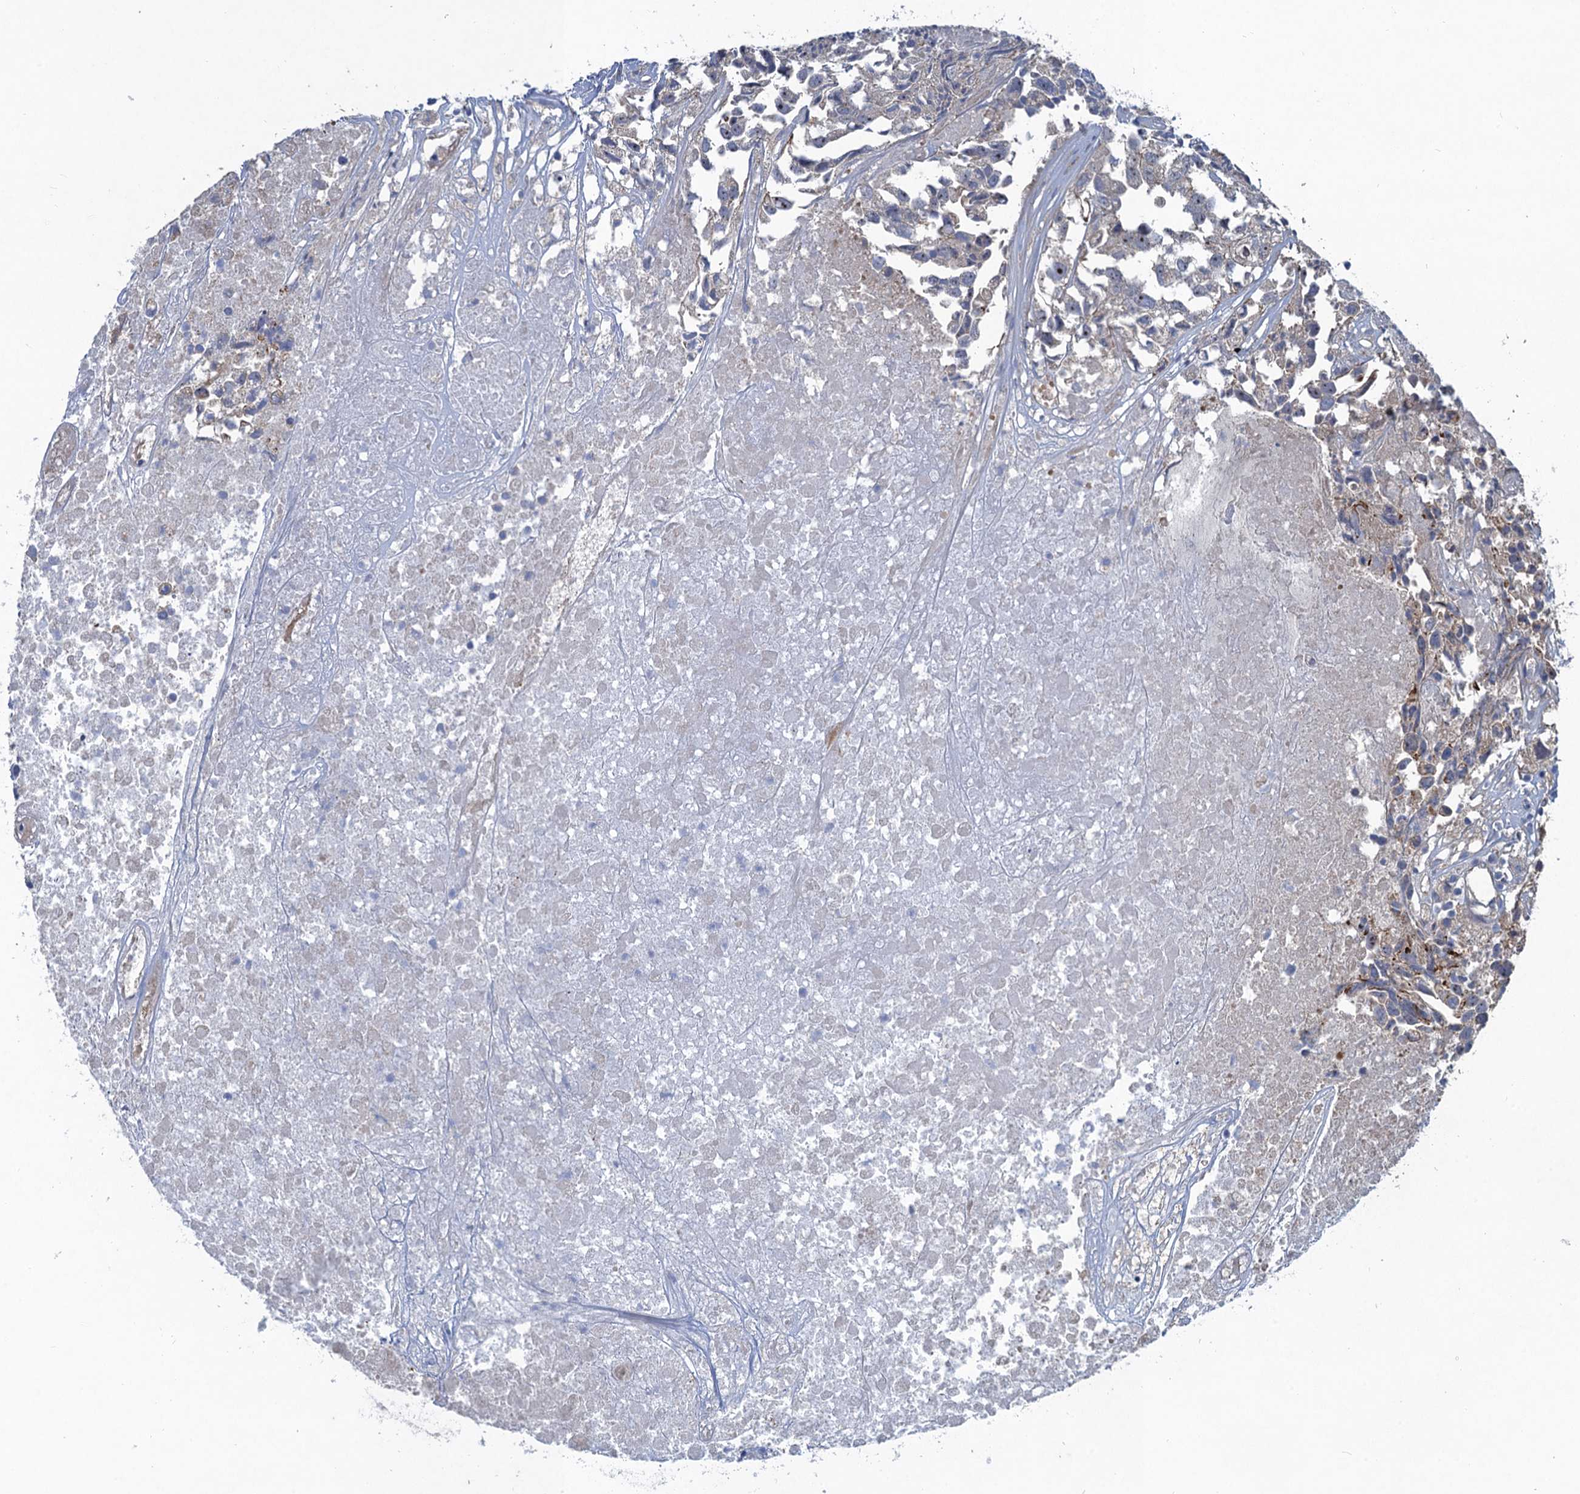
{"staining": {"intensity": "negative", "quantity": "none", "location": "none"}, "tissue": "urothelial cancer", "cell_type": "Tumor cells", "image_type": "cancer", "snomed": [{"axis": "morphology", "description": "Urothelial carcinoma, High grade"}, {"axis": "topography", "description": "Urinary bladder"}], "caption": "Immunohistochemistry (IHC) photomicrograph of neoplastic tissue: human urothelial cancer stained with DAB (3,3'-diaminobenzidine) demonstrates no significant protein staining in tumor cells.", "gene": "TRAF7", "patient": {"sex": "female", "age": 75}}